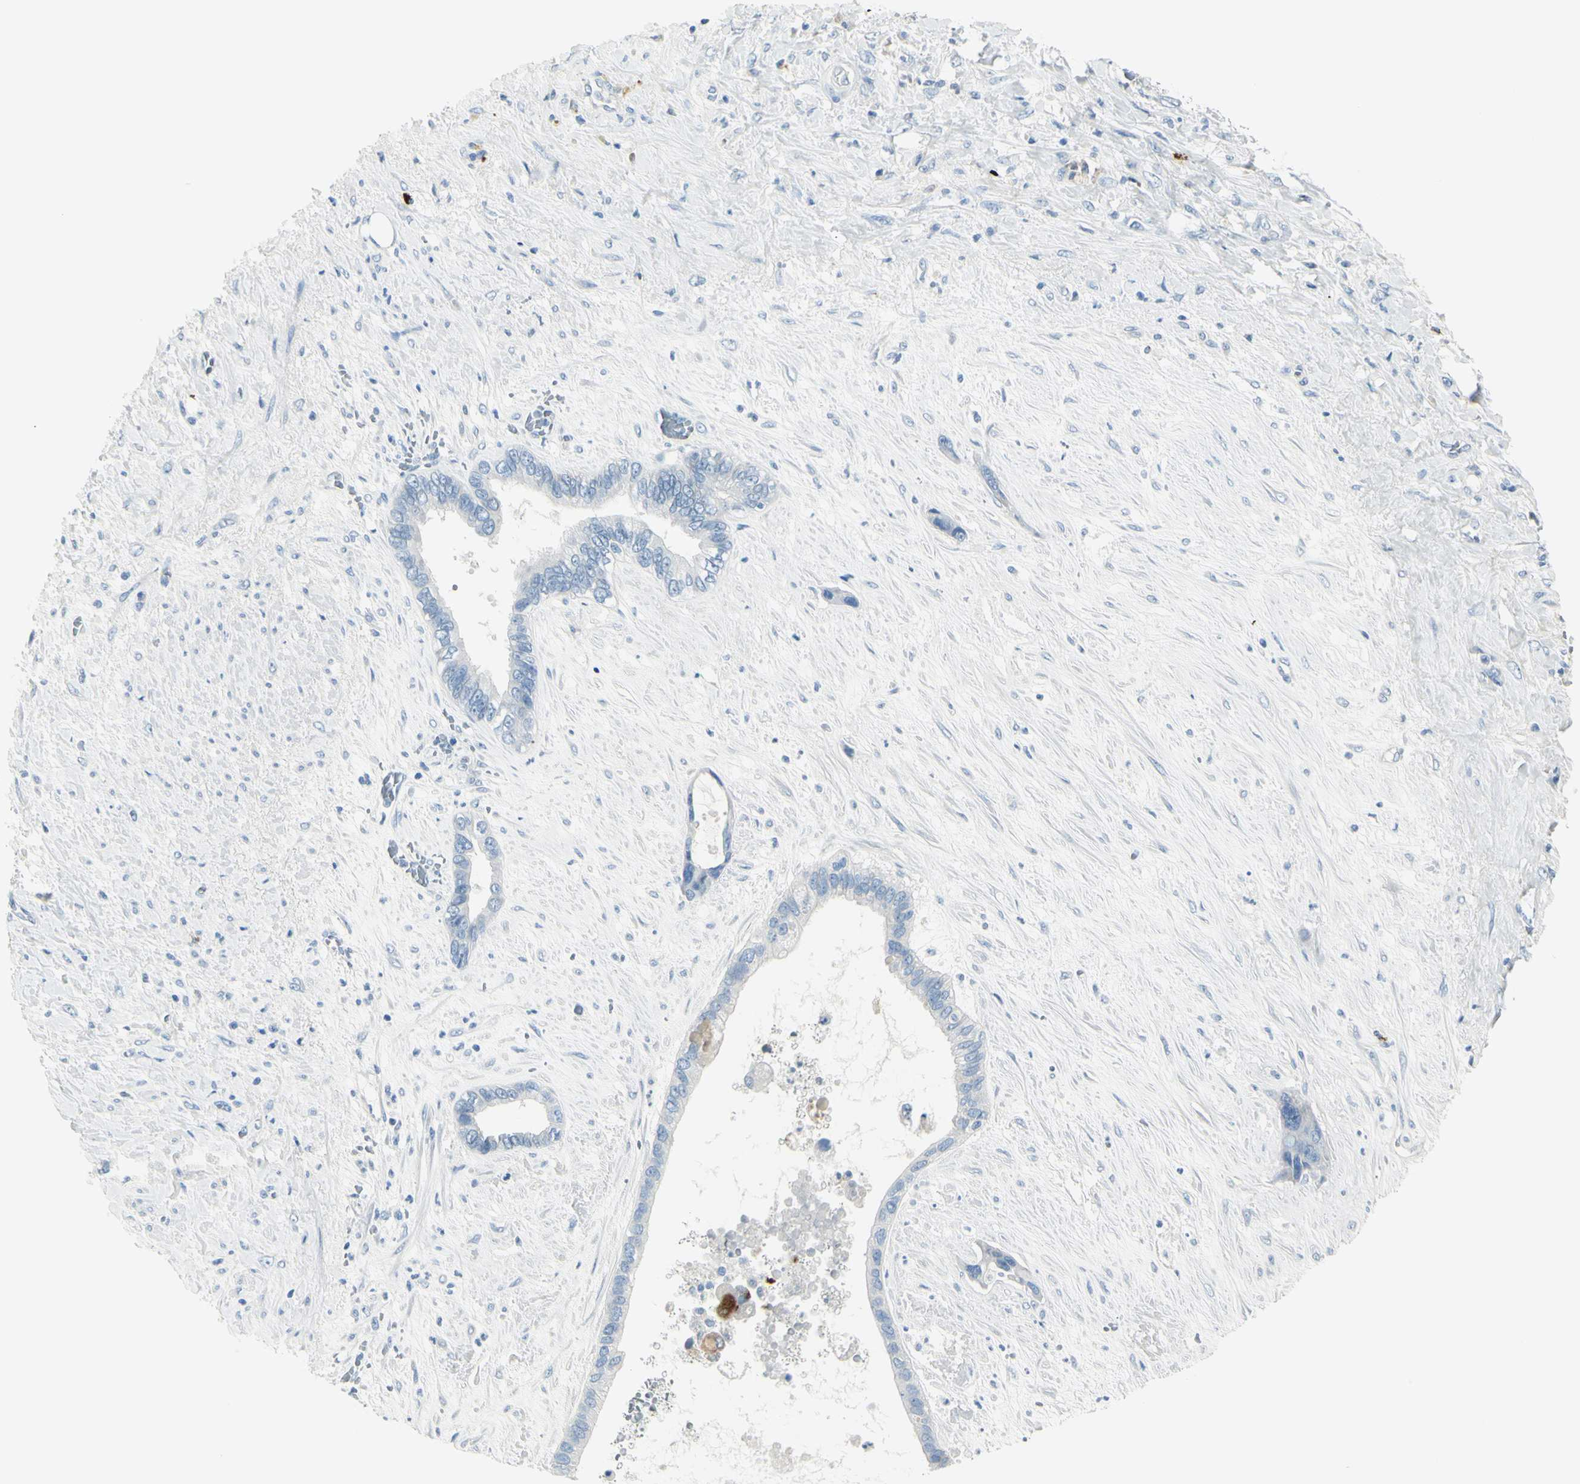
{"staining": {"intensity": "negative", "quantity": "none", "location": "none"}, "tissue": "liver cancer", "cell_type": "Tumor cells", "image_type": "cancer", "snomed": [{"axis": "morphology", "description": "Cholangiocarcinoma"}, {"axis": "topography", "description": "Liver"}], "caption": "Liver cancer (cholangiocarcinoma) stained for a protein using immunohistochemistry displays no staining tumor cells.", "gene": "DLG4", "patient": {"sex": "female", "age": 65}}